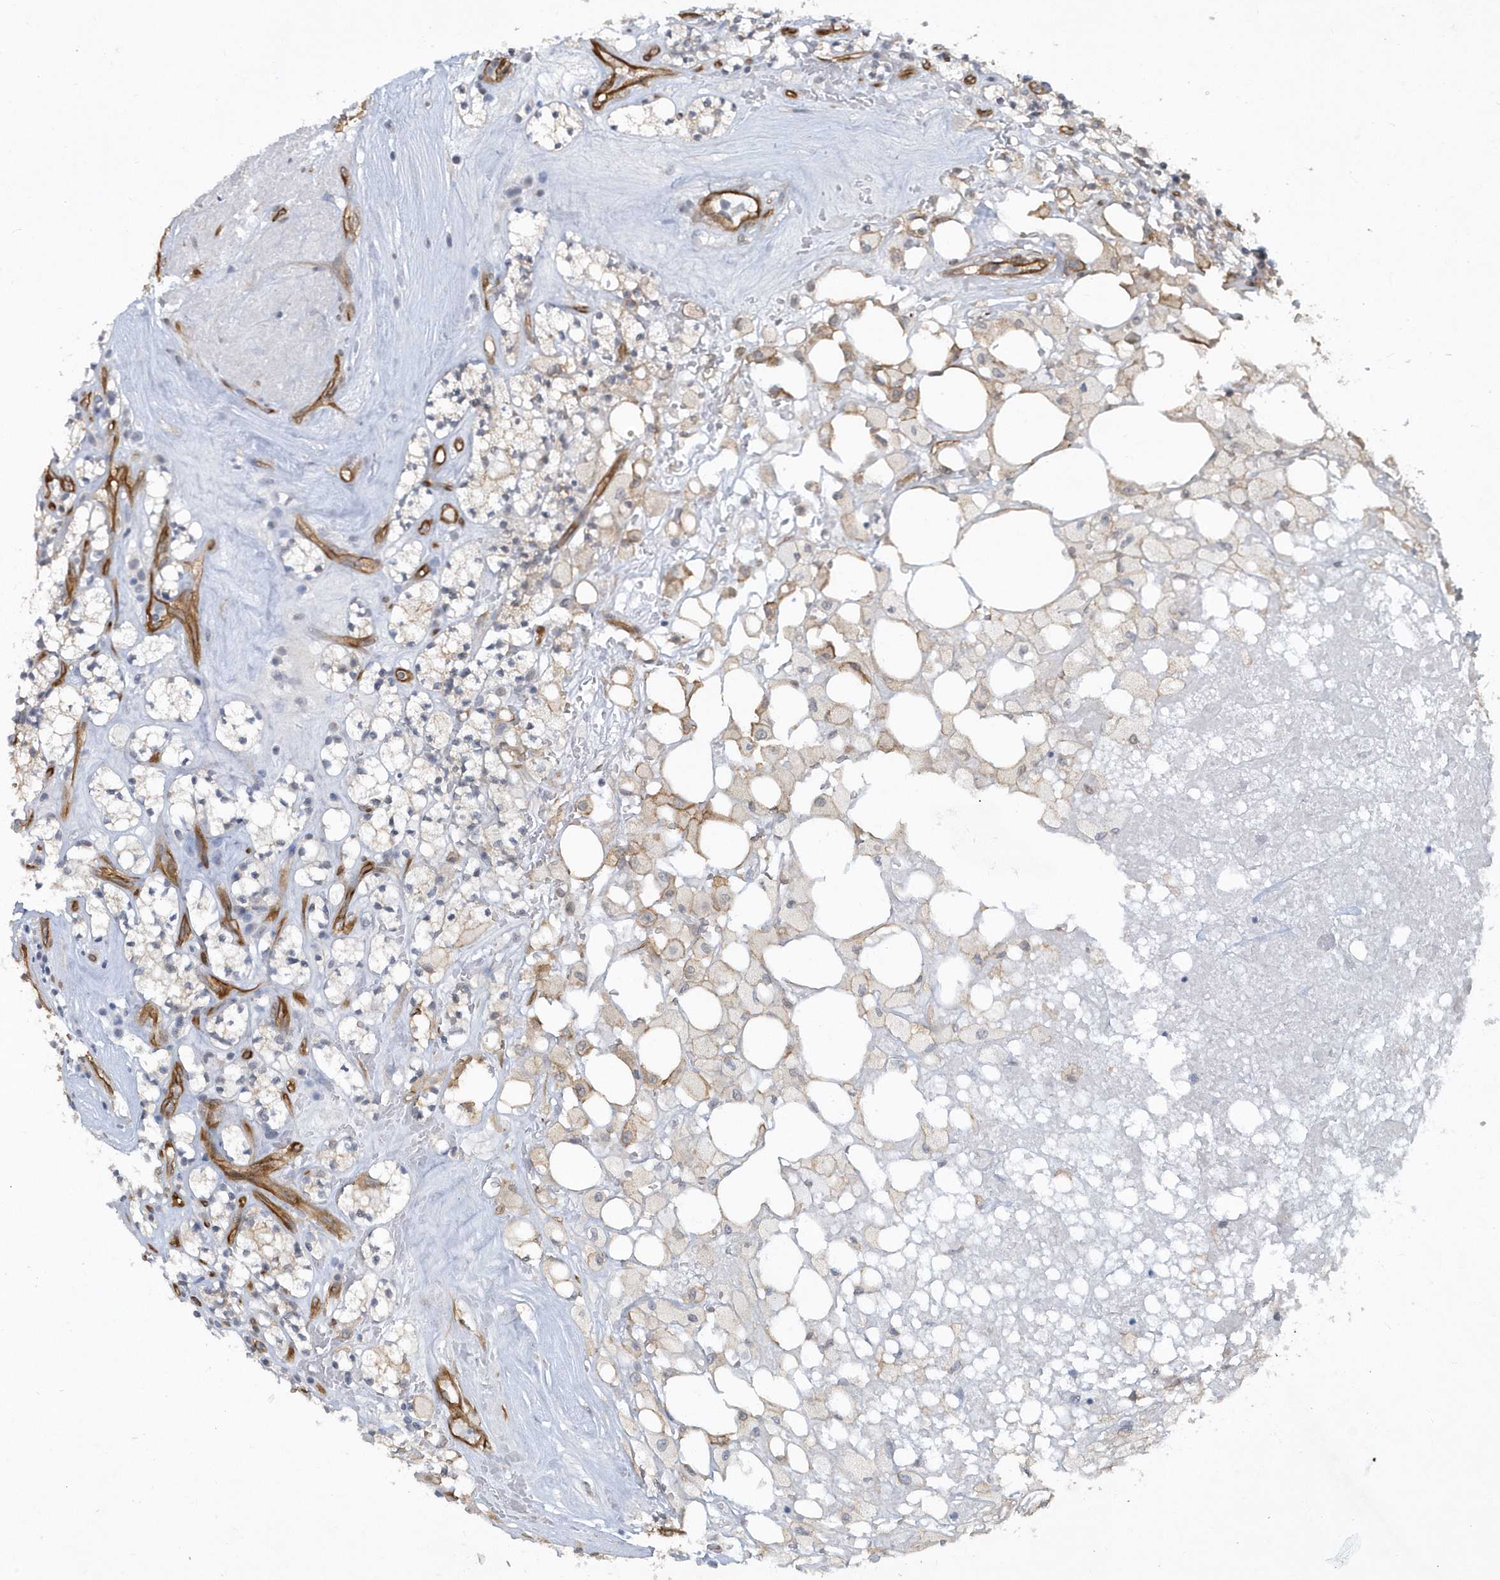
{"staining": {"intensity": "negative", "quantity": "none", "location": "none"}, "tissue": "renal cancer", "cell_type": "Tumor cells", "image_type": "cancer", "snomed": [{"axis": "morphology", "description": "Adenocarcinoma, NOS"}, {"axis": "topography", "description": "Kidney"}], "caption": "This photomicrograph is of adenocarcinoma (renal) stained with immunohistochemistry to label a protein in brown with the nuclei are counter-stained blue. There is no positivity in tumor cells.", "gene": "RAI14", "patient": {"sex": "male", "age": 77}}